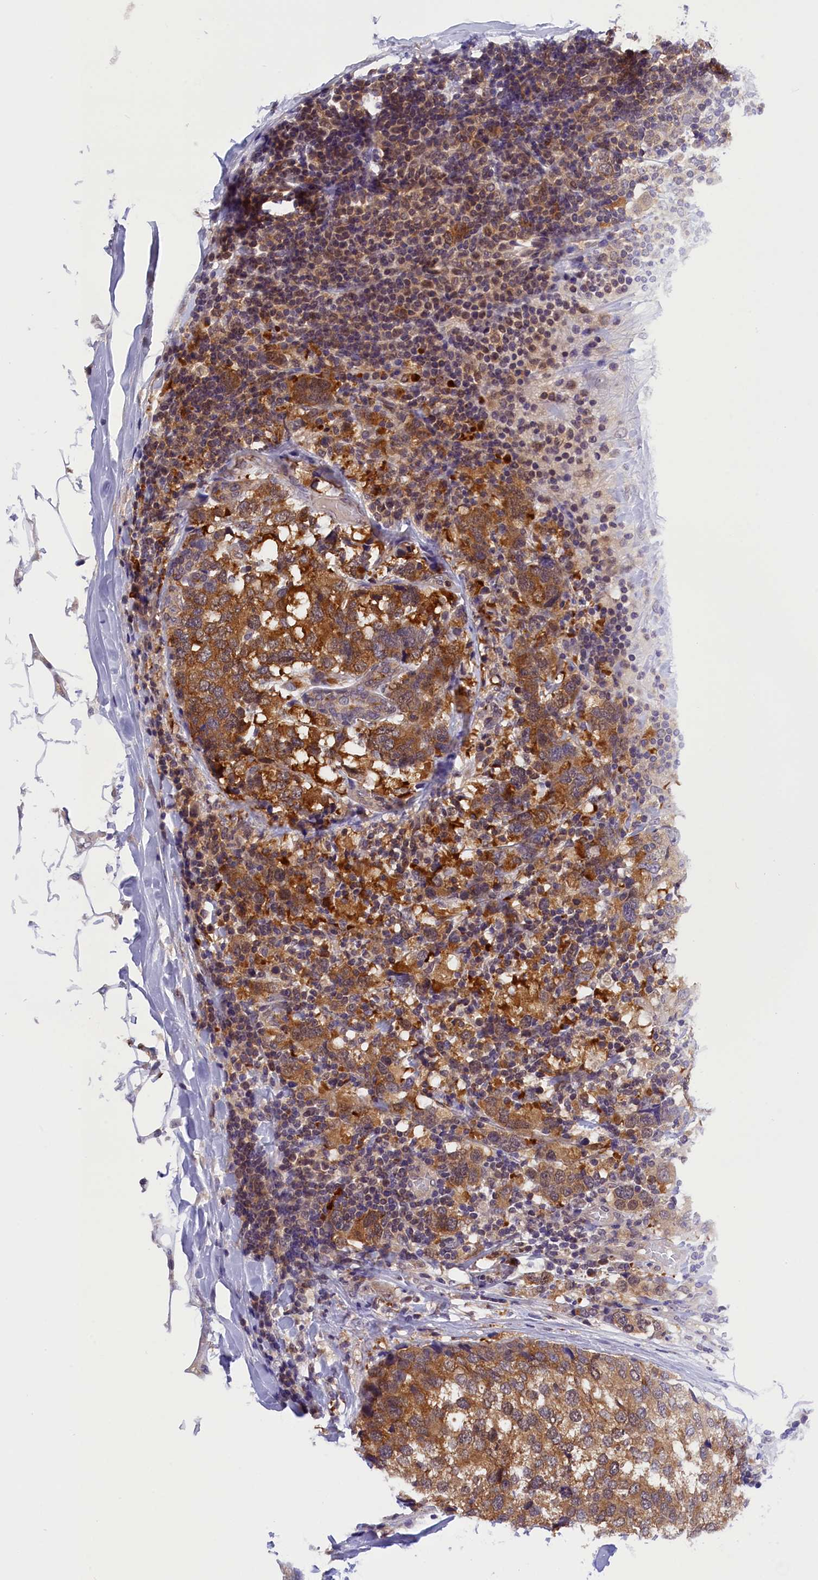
{"staining": {"intensity": "moderate", "quantity": ">75%", "location": "cytoplasmic/membranous"}, "tissue": "breast cancer", "cell_type": "Tumor cells", "image_type": "cancer", "snomed": [{"axis": "morphology", "description": "Lobular carcinoma"}, {"axis": "topography", "description": "Breast"}], "caption": "A brown stain highlights moderate cytoplasmic/membranous positivity of a protein in breast lobular carcinoma tumor cells.", "gene": "TBCB", "patient": {"sex": "female", "age": 59}}